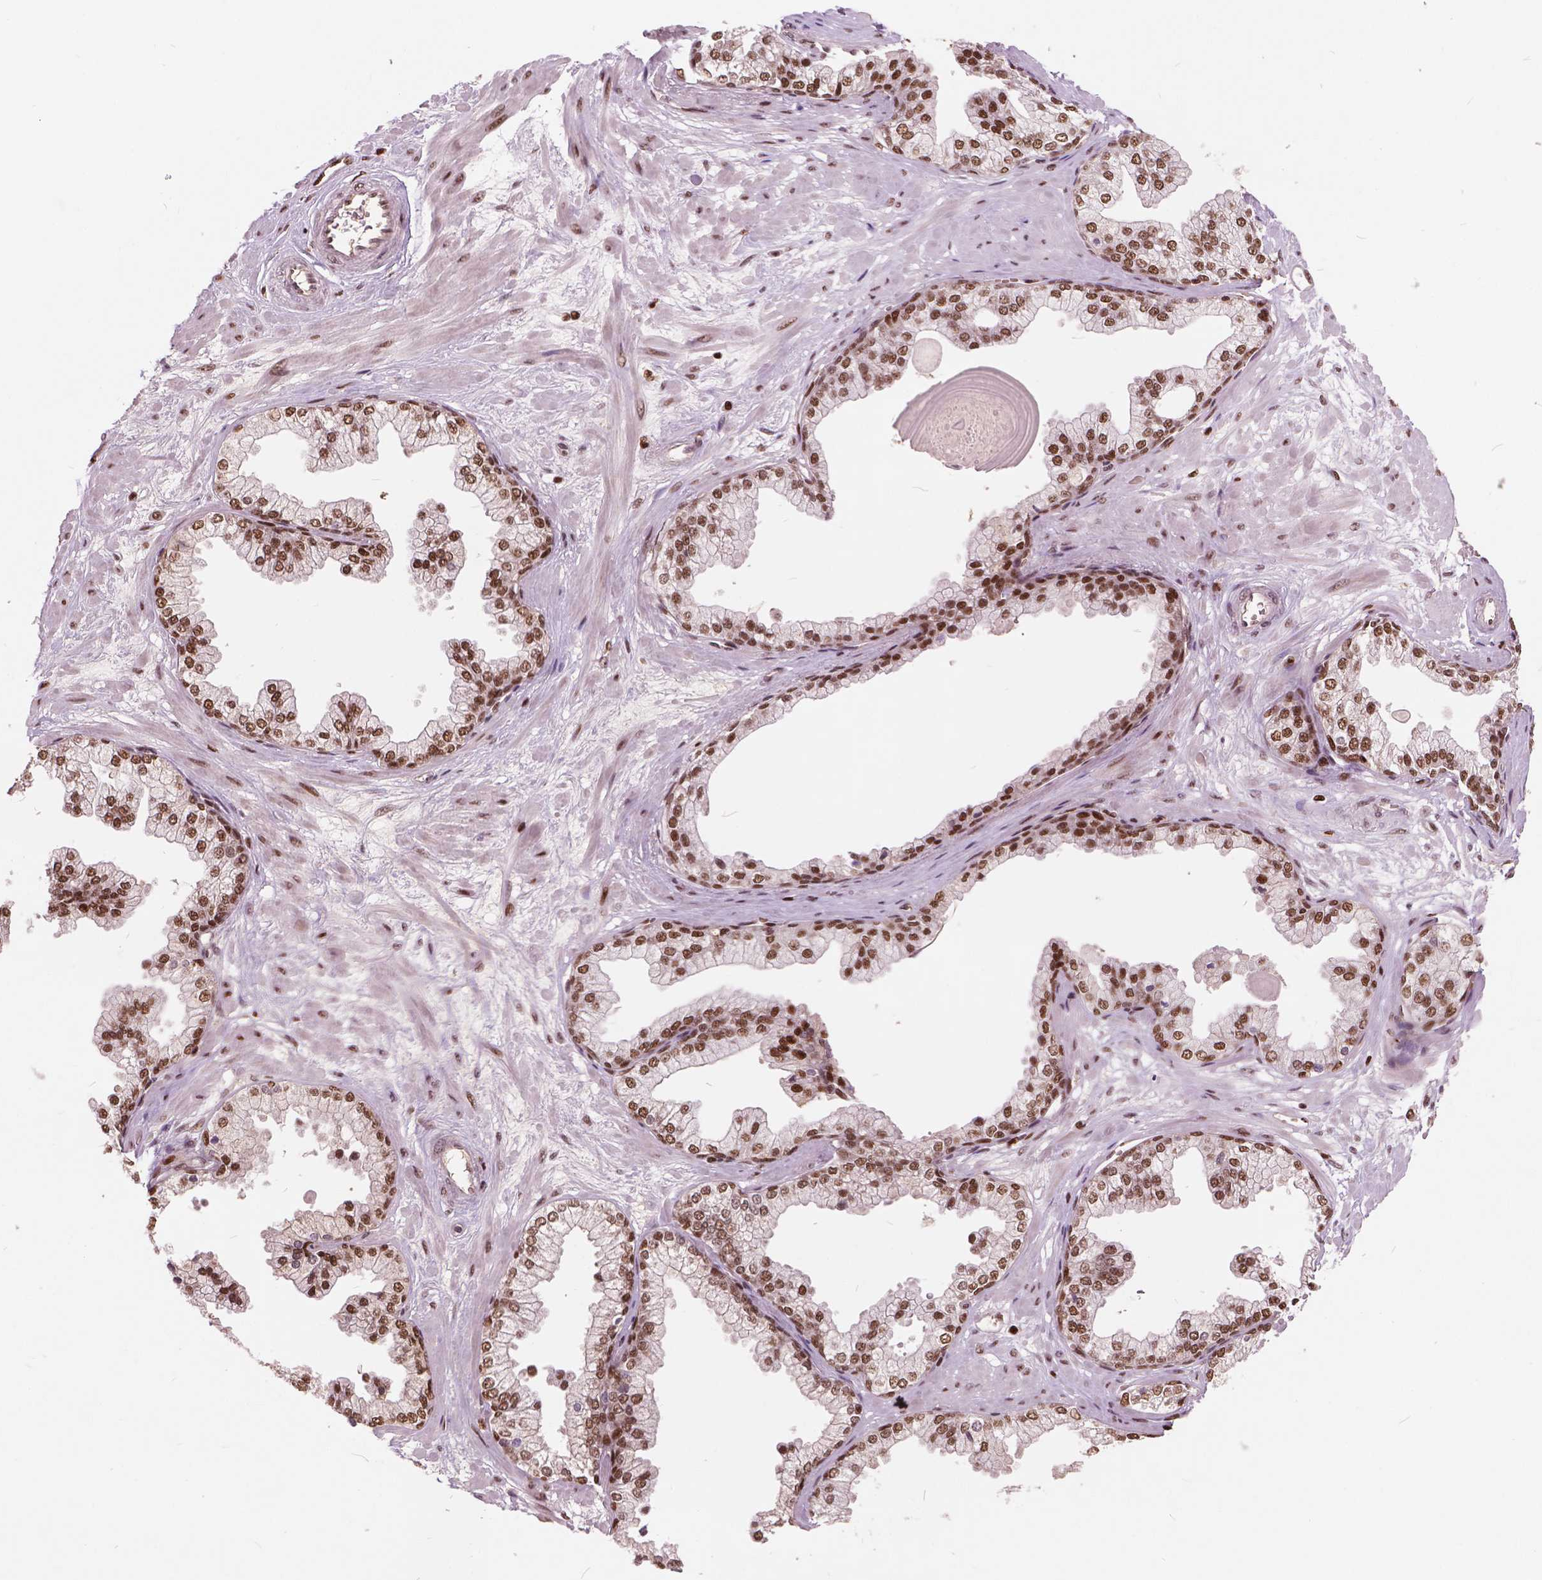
{"staining": {"intensity": "strong", "quantity": ">75%", "location": "nuclear"}, "tissue": "prostate", "cell_type": "Glandular cells", "image_type": "normal", "snomed": [{"axis": "morphology", "description": "Normal tissue, NOS"}, {"axis": "topography", "description": "Prostate"}, {"axis": "topography", "description": "Peripheral nerve tissue"}], "caption": "This micrograph reveals IHC staining of unremarkable human prostate, with high strong nuclear staining in about >75% of glandular cells.", "gene": "ANP32A", "patient": {"sex": "male", "age": 61}}